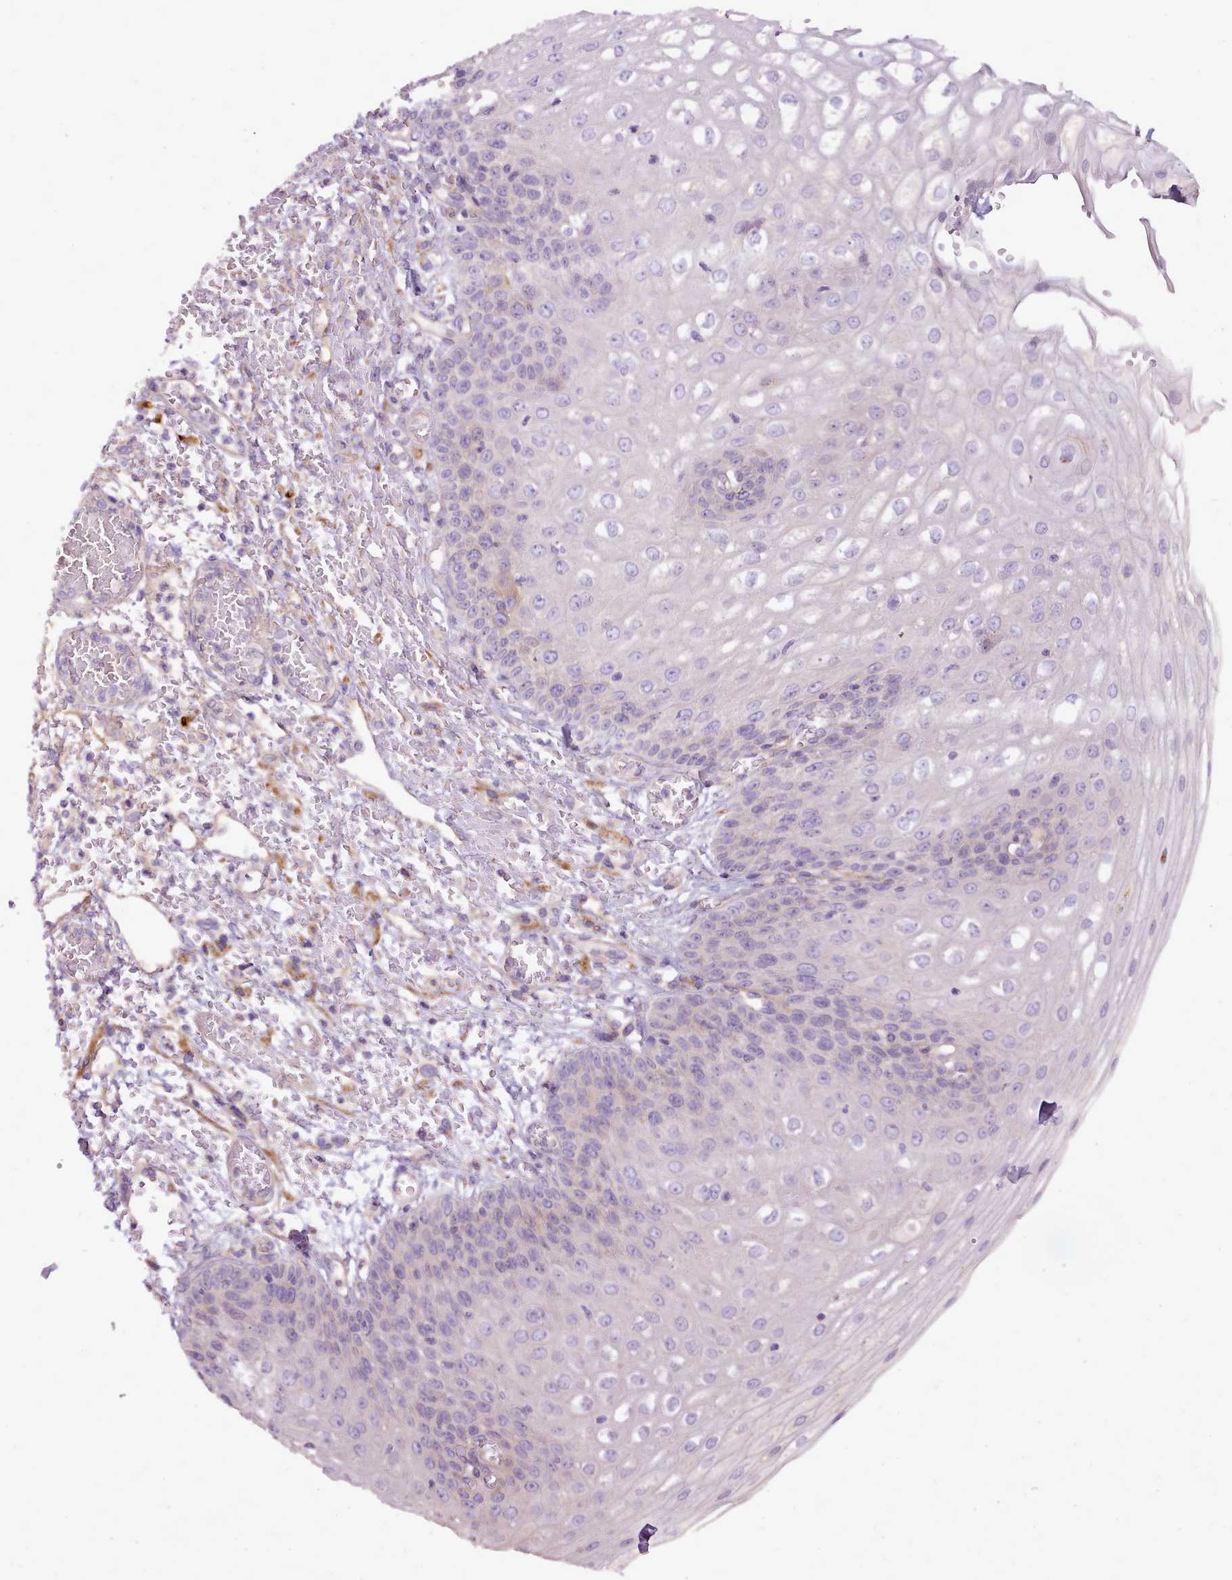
{"staining": {"intensity": "negative", "quantity": "none", "location": "none"}, "tissue": "esophagus", "cell_type": "Squamous epithelial cells", "image_type": "normal", "snomed": [{"axis": "morphology", "description": "Normal tissue, NOS"}, {"axis": "topography", "description": "Esophagus"}], "caption": "Human esophagus stained for a protein using immunohistochemistry (IHC) reveals no positivity in squamous epithelial cells.", "gene": "NTN4", "patient": {"sex": "male", "age": 81}}